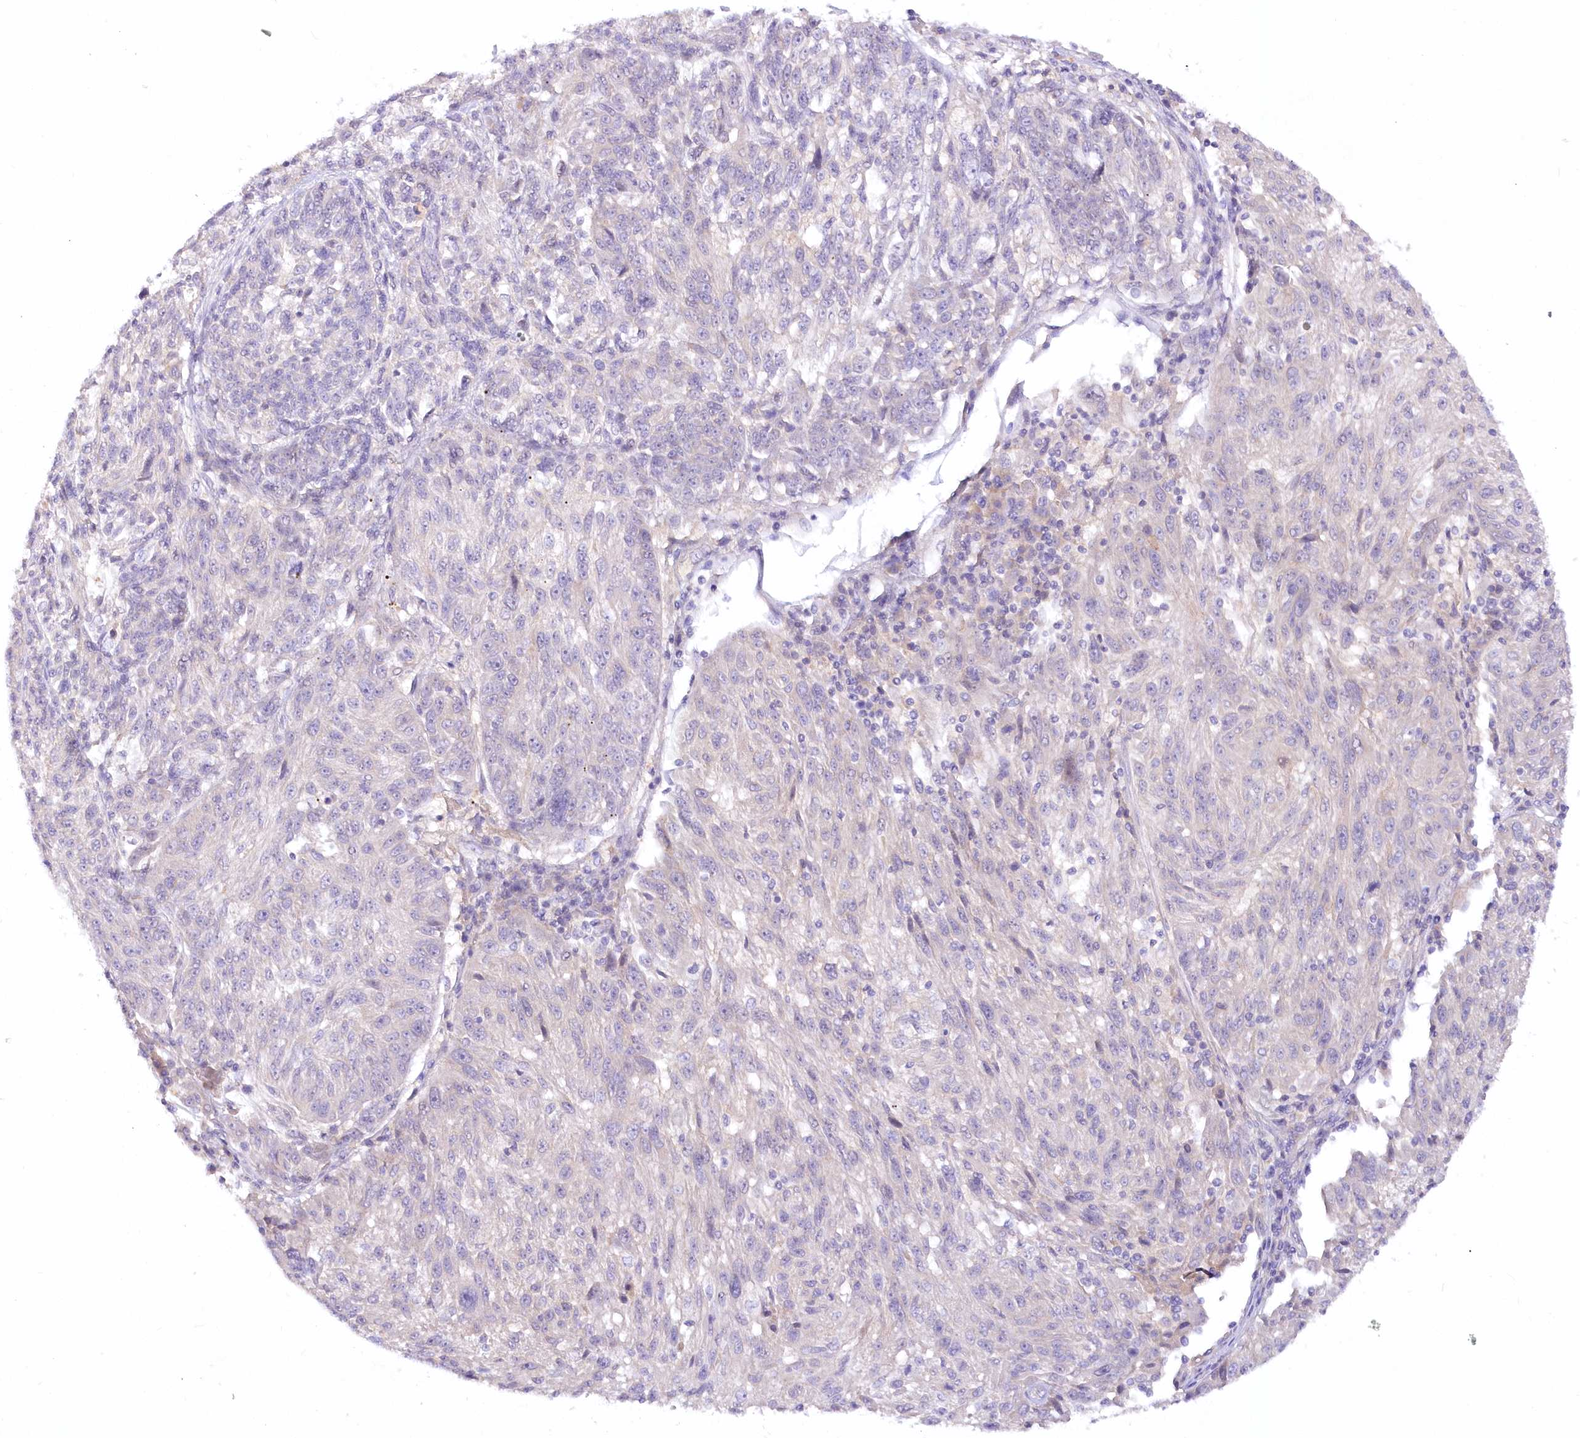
{"staining": {"intensity": "negative", "quantity": "none", "location": "none"}, "tissue": "melanoma", "cell_type": "Tumor cells", "image_type": "cancer", "snomed": [{"axis": "morphology", "description": "Malignant melanoma, NOS"}, {"axis": "topography", "description": "Skin"}], "caption": "Protein analysis of malignant melanoma demonstrates no significant expression in tumor cells.", "gene": "EFHC2", "patient": {"sex": "male", "age": 53}}